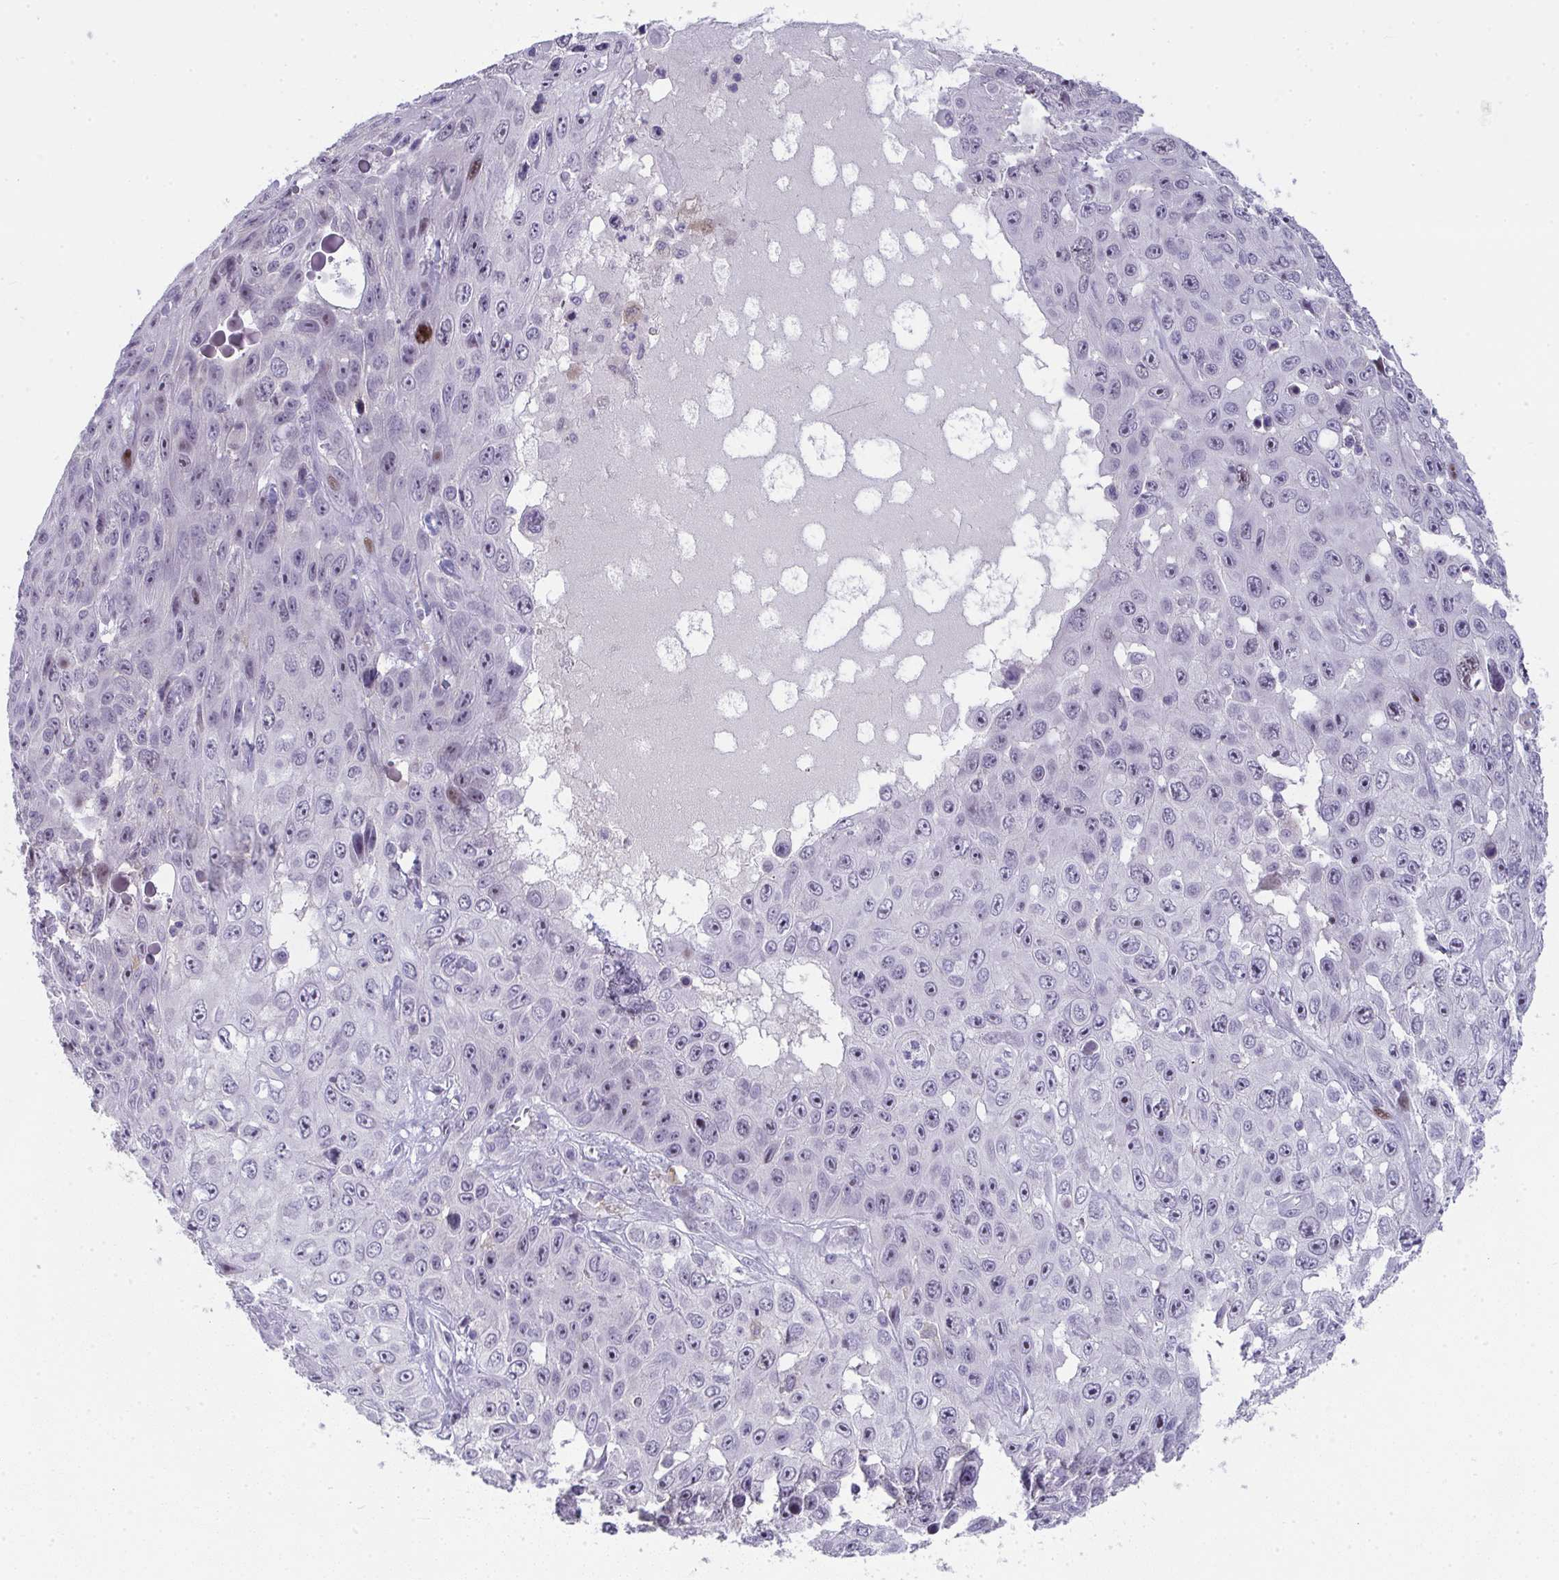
{"staining": {"intensity": "negative", "quantity": "none", "location": "none"}, "tissue": "skin cancer", "cell_type": "Tumor cells", "image_type": "cancer", "snomed": [{"axis": "morphology", "description": "Squamous cell carcinoma, NOS"}, {"axis": "topography", "description": "Skin"}], "caption": "Immunohistochemistry photomicrograph of squamous cell carcinoma (skin) stained for a protein (brown), which displays no expression in tumor cells.", "gene": "GALNT16", "patient": {"sex": "male", "age": 82}}